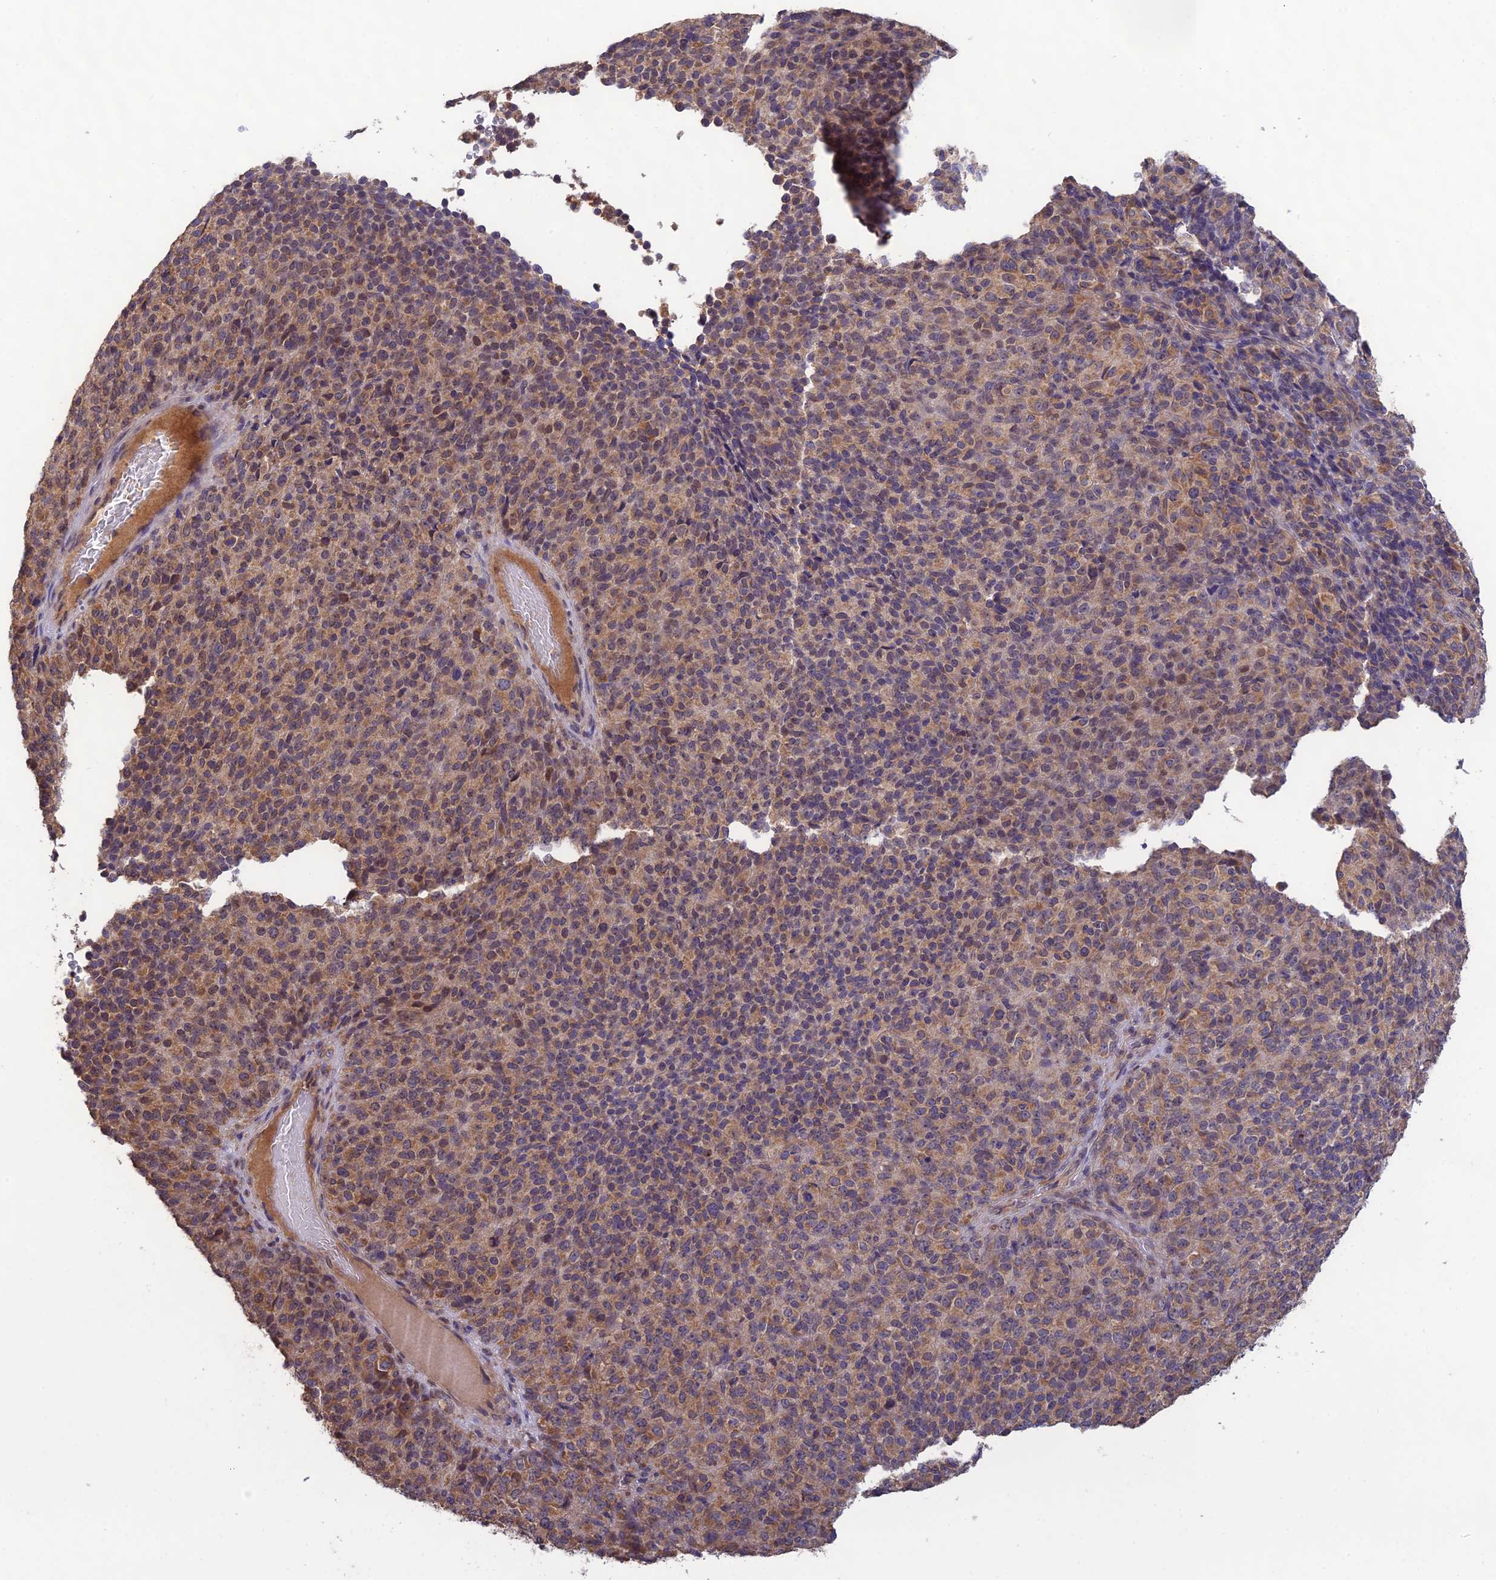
{"staining": {"intensity": "moderate", "quantity": ">75%", "location": "cytoplasmic/membranous"}, "tissue": "melanoma", "cell_type": "Tumor cells", "image_type": "cancer", "snomed": [{"axis": "morphology", "description": "Malignant melanoma, Metastatic site"}, {"axis": "topography", "description": "Brain"}], "caption": "Tumor cells show medium levels of moderate cytoplasmic/membranous expression in about >75% of cells in human malignant melanoma (metastatic site).", "gene": "MRNIP", "patient": {"sex": "female", "age": 56}}